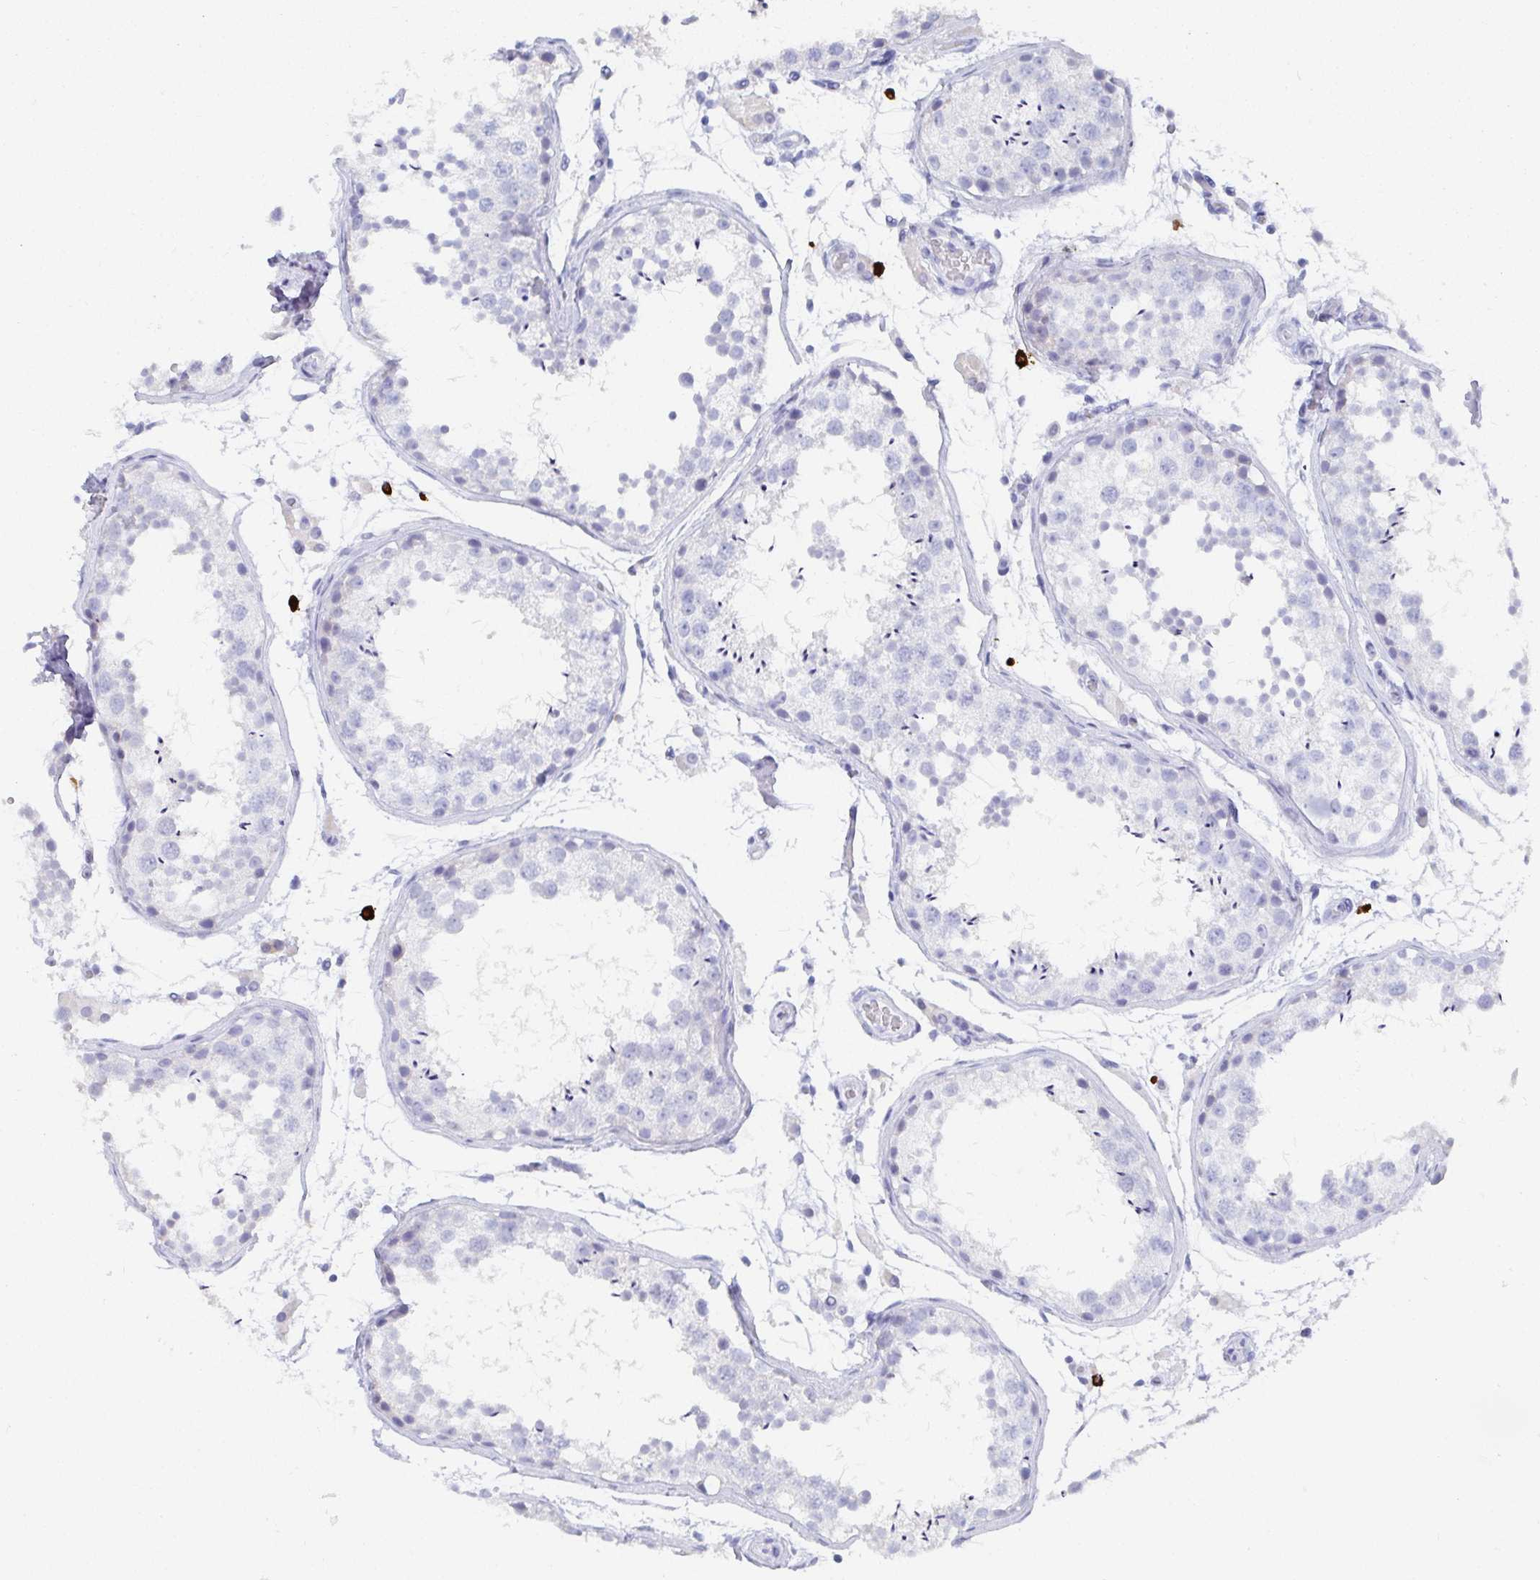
{"staining": {"intensity": "negative", "quantity": "none", "location": "none"}, "tissue": "testis", "cell_type": "Cells in seminiferous ducts", "image_type": "normal", "snomed": [{"axis": "morphology", "description": "Normal tissue, NOS"}, {"axis": "topography", "description": "Testis"}], "caption": "Cells in seminiferous ducts show no significant protein staining in normal testis. (IHC, brightfield microscopy, high magnification).", "gene": "GRIA1", "patient": {"sex": "male", "age": 29}}